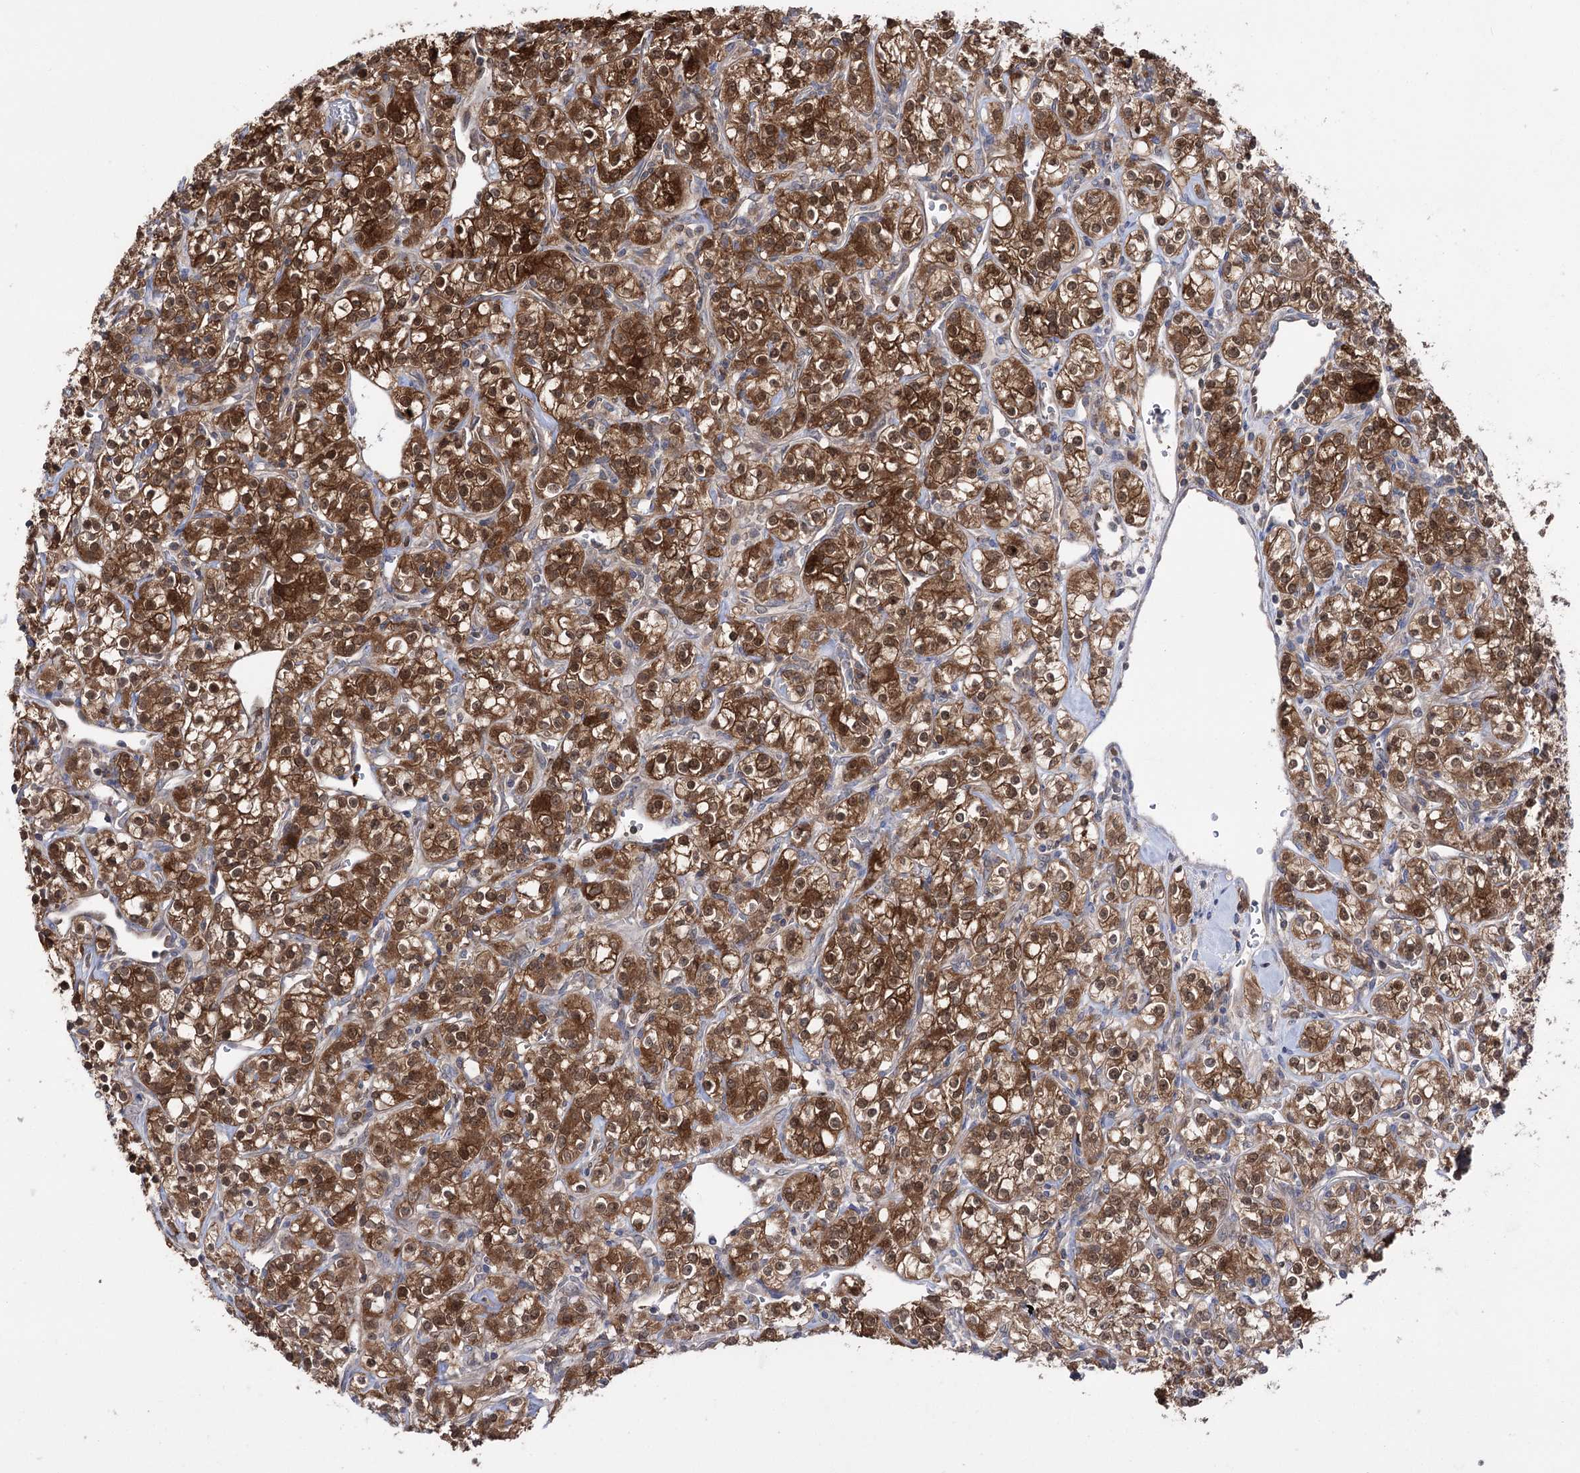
{"staining": {"intensity": "strong", "quantity": ">75%", "location": "cytoplasmic/membranous,nuclear"}, "tissue": "renal cancer", "cell_type": "Tumor cells", "image_type": "cancer", "snomed": [{"axis": "morphology", "description": "Adenocarcinoma, NOS"}, {"axis": "topography", "description": "Kidney"}], "caption": "The micrograph shows immunohistochemical staining of renal cancer (adenocarcinoma). There is strong cytoplasmic/membranous and nuclear expression is present in about >75% of tumor cells.", "gene": "PTER", "patient": {"sex": "male", "age": 77}}